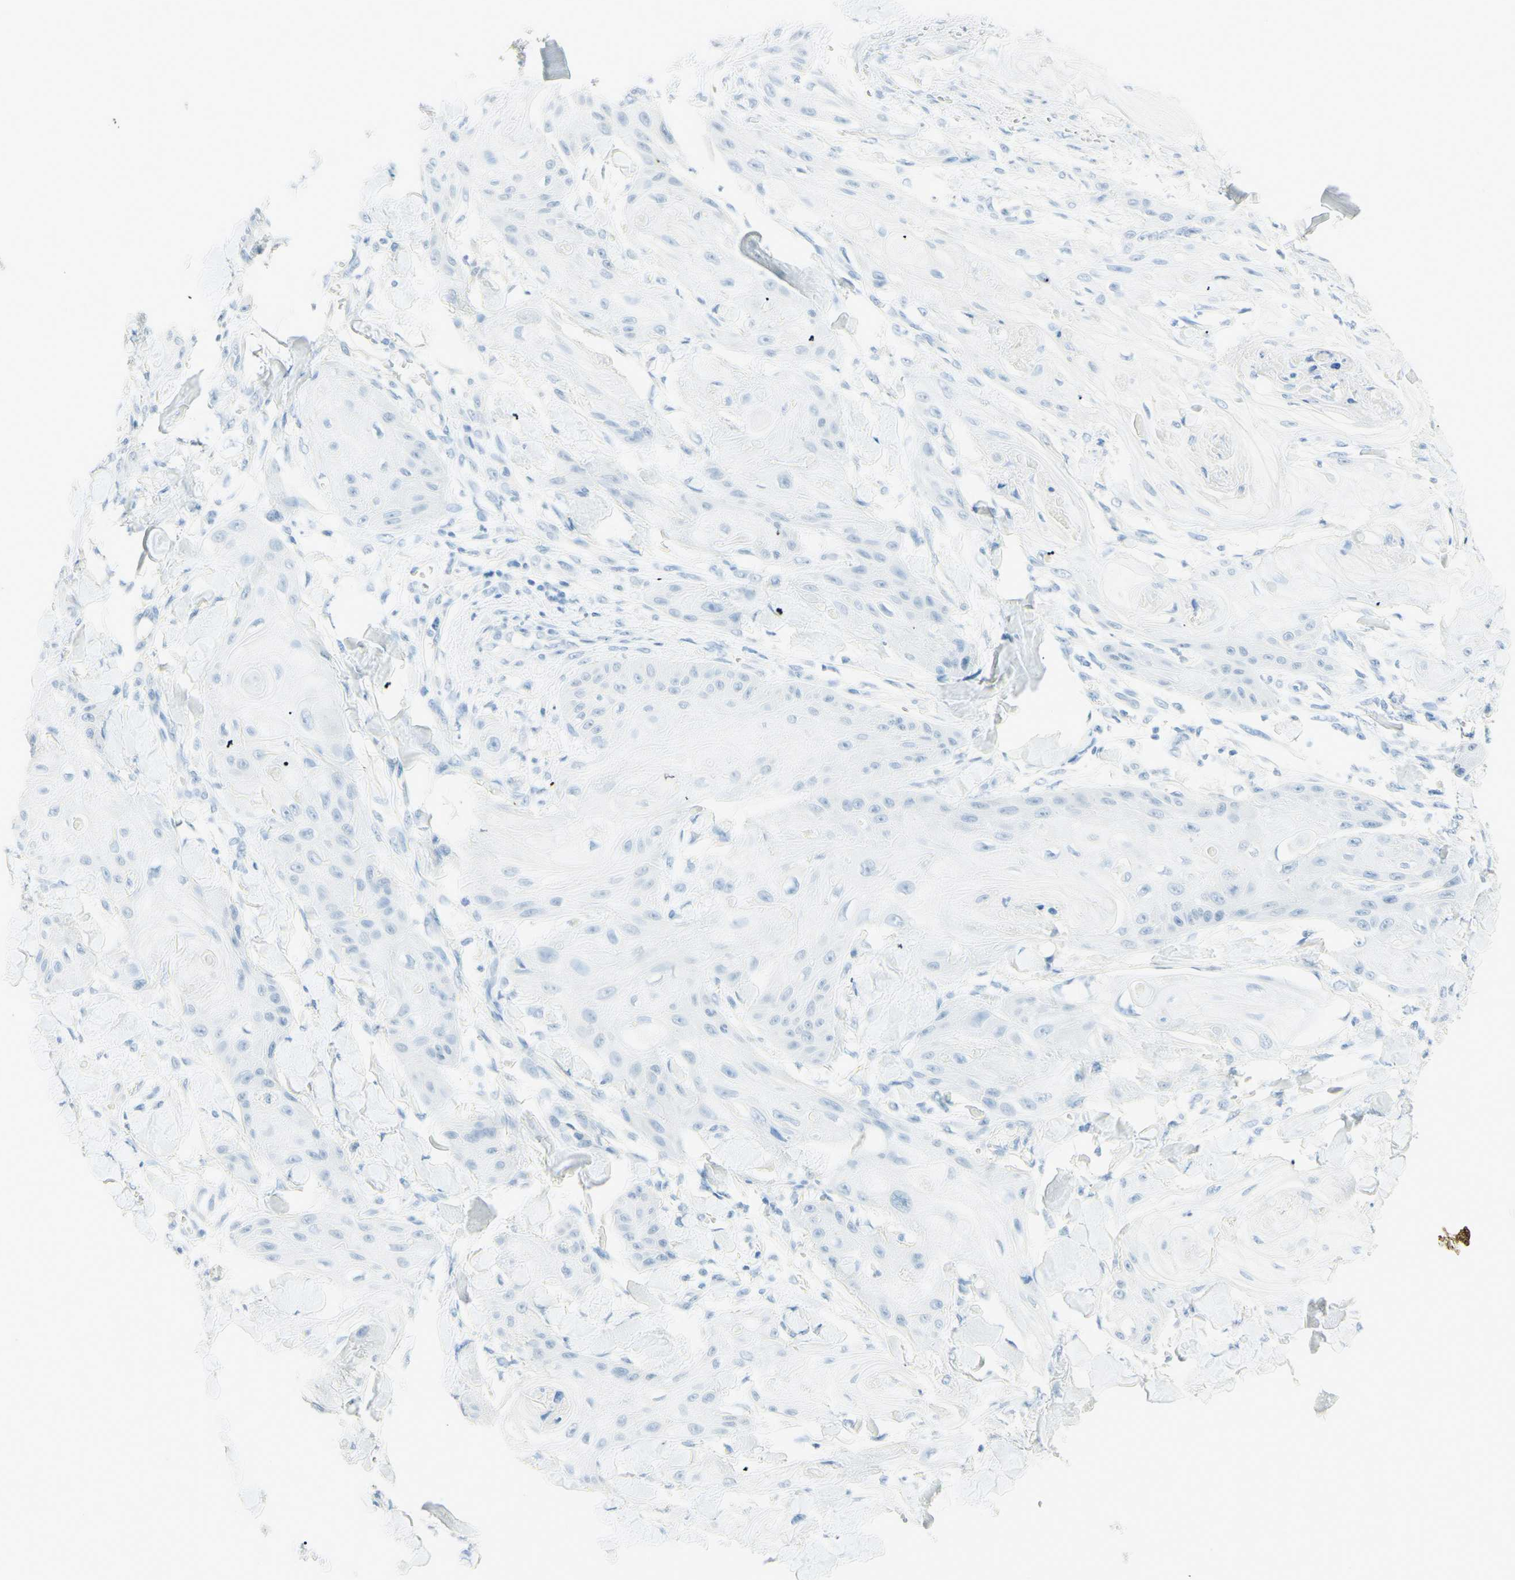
{"staining": {"intensity": "negative", "quantity": "none", "location": "none"}, "tissue": "skin cancer", "cell_type": "Tumor cells", "image_type": "cancer", "snomed": [{"axis": "morphology", "description": "Squamous cell carcinoma, NOS"}, {"axis": "topography", "description": "Skin"}], "caption": "IHC of skin cancer shows no staining in tumor cells.", "gene": "TMEM132D", "patient": {"sex": "male", "age": 74}}